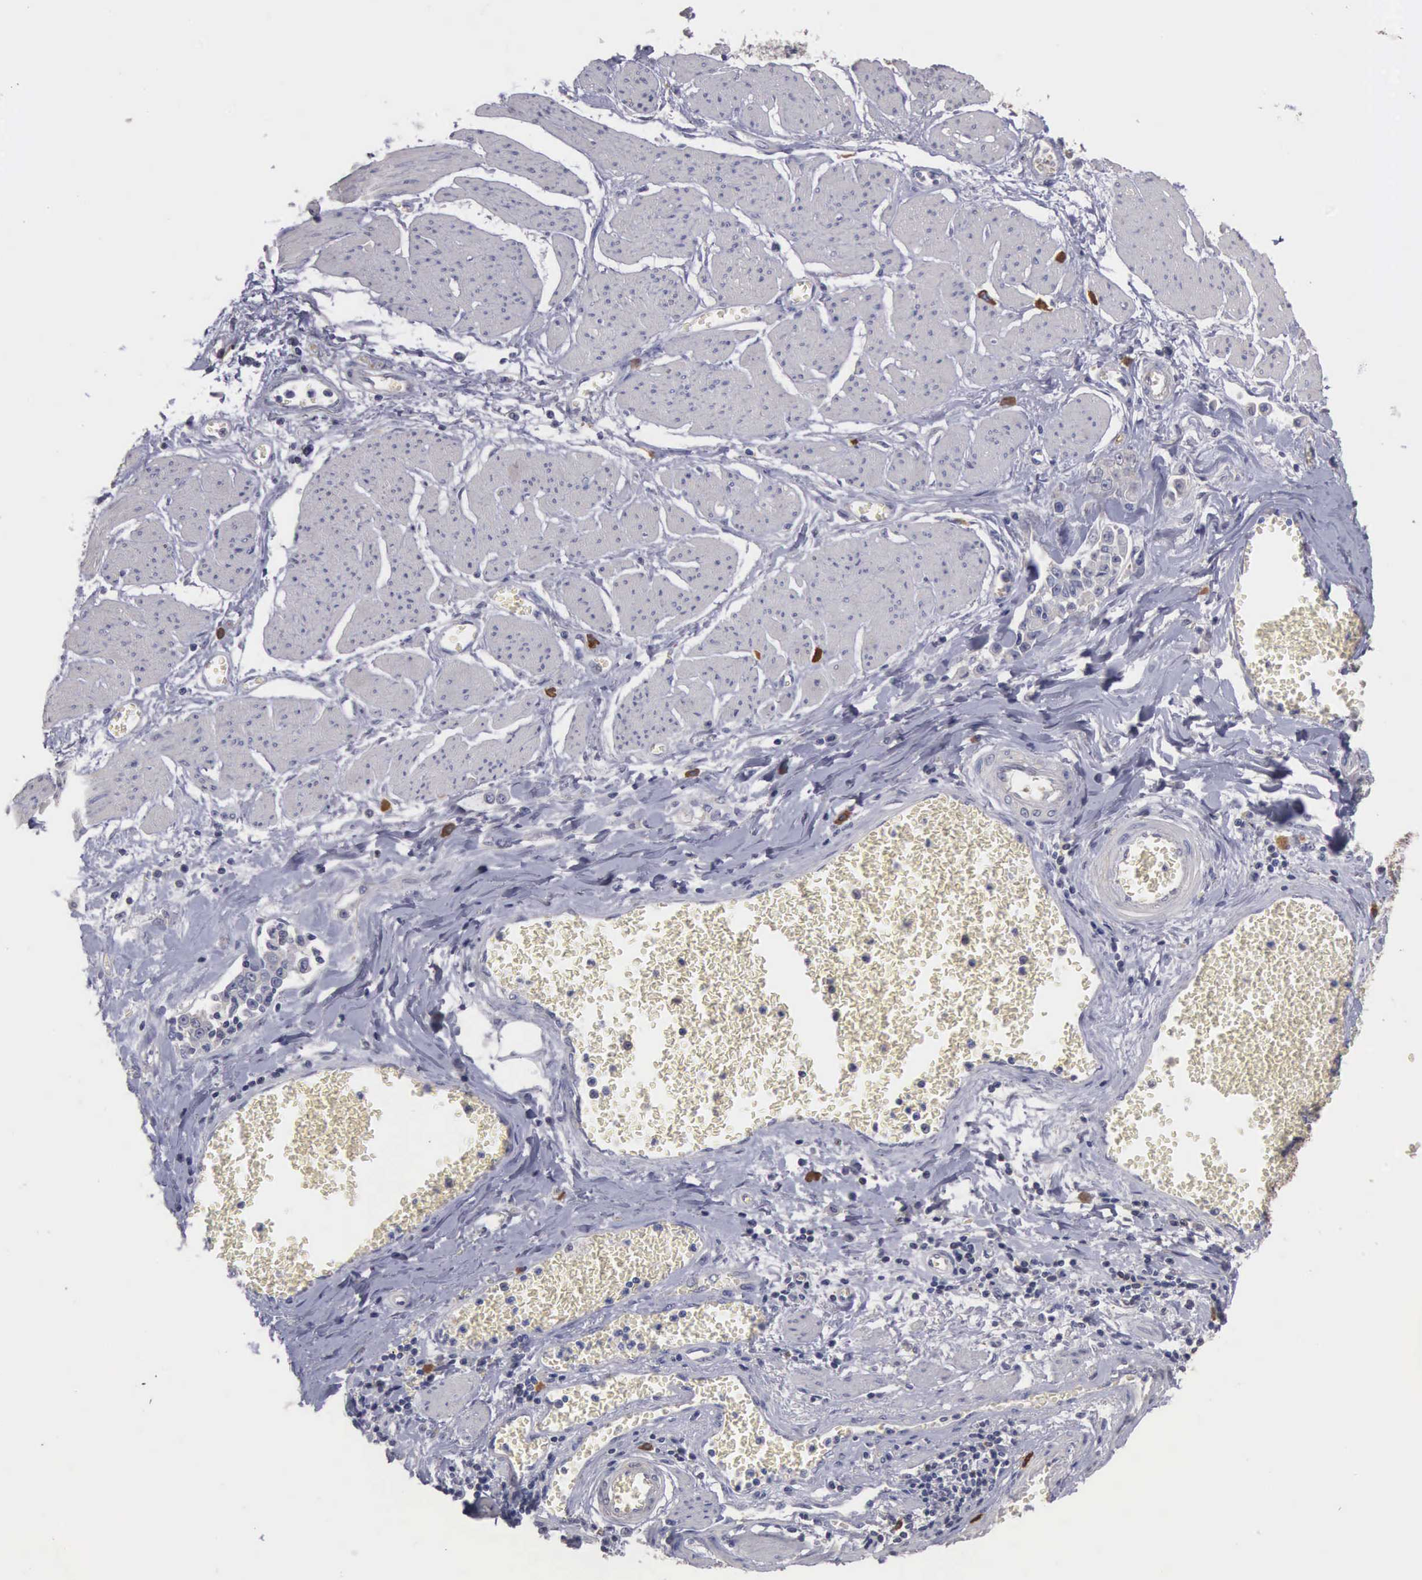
{"staining": {"intensity": "negative", "quantity": "none", "location": "none"}, "tissue": "stomach cancer", "cell_type": "Tumor cells", "image_type": "cancer", "snomed": [{"axis": "morphology", "description": "Adenocarcinoma, NOS"}, {"axis": "topography", "description": "Stomach"}], "caption": "High power microscopy image of an IHC histopathology image of adenocarcinoma (stomach), revealing no significant staining in tumor cells. Brightfield microscopy of IHC stained with DAB (3,3'-diaminobenzidine) (brown) and hematoxylin (blue), captured at high magnification.", "gene": "ENO3", "patient": {"sex": "male", "age": 72}}